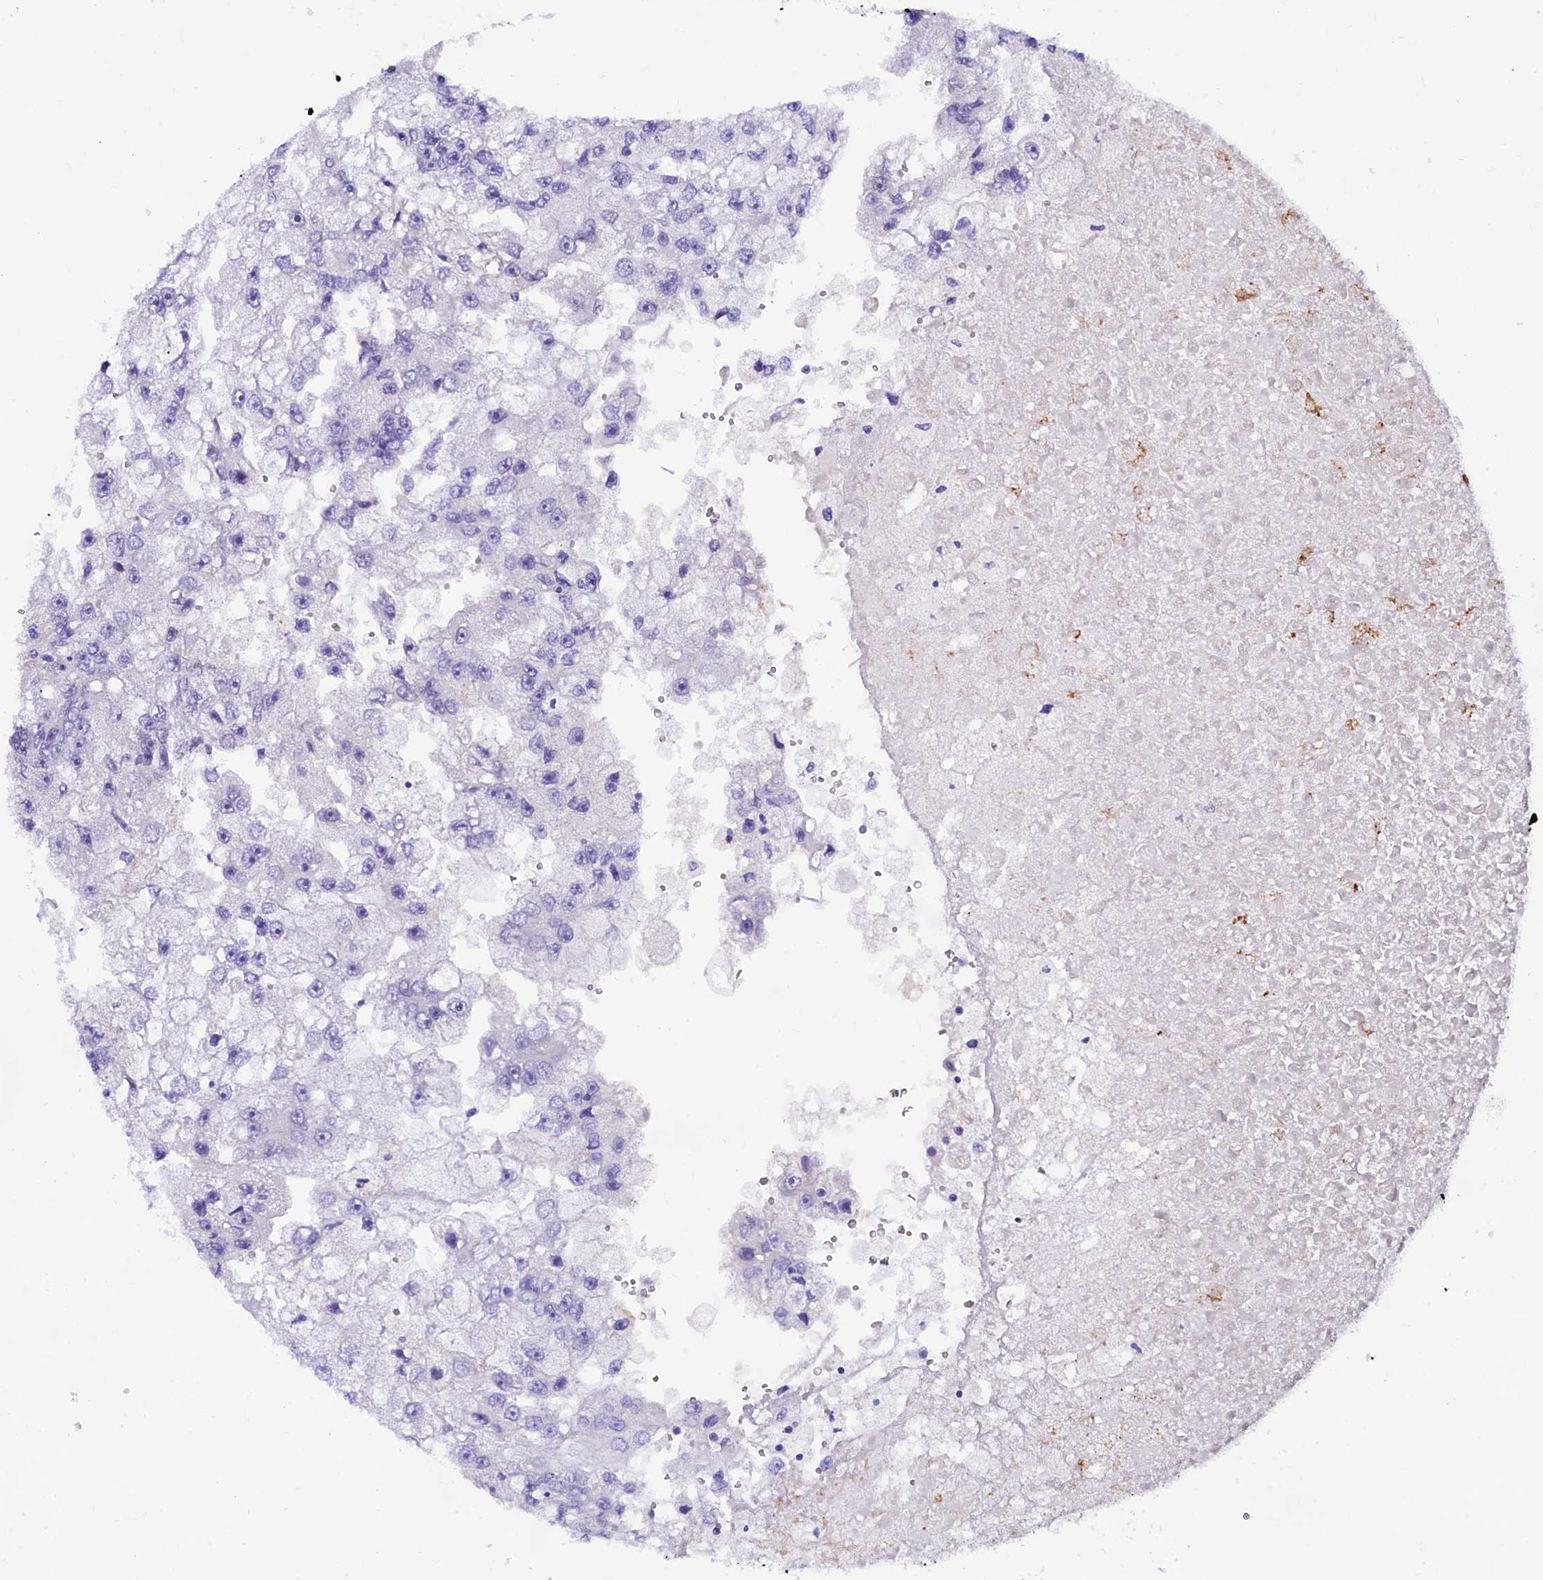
{"staining": {"intensity": "negative", "quantity": "none", "location": "none"}, "tissue": "renal cancer", "cell_type": "Tumor cells", "image_type": "cancer", "snomed": [{"axis": "morphology", "description": "Adenocarcinoma, NOS"}, {"axis": "topography", "description": "Kidney"}], "caption": "This is a photomicrograph of immunohistochemistry staining of renal adenocarcinoma, which shows no expression in tumor cells. (IHC, brightfield microscopy, high magnification).", "gene": "SOD3", "patient": {"sex": "male", "age": 63}}